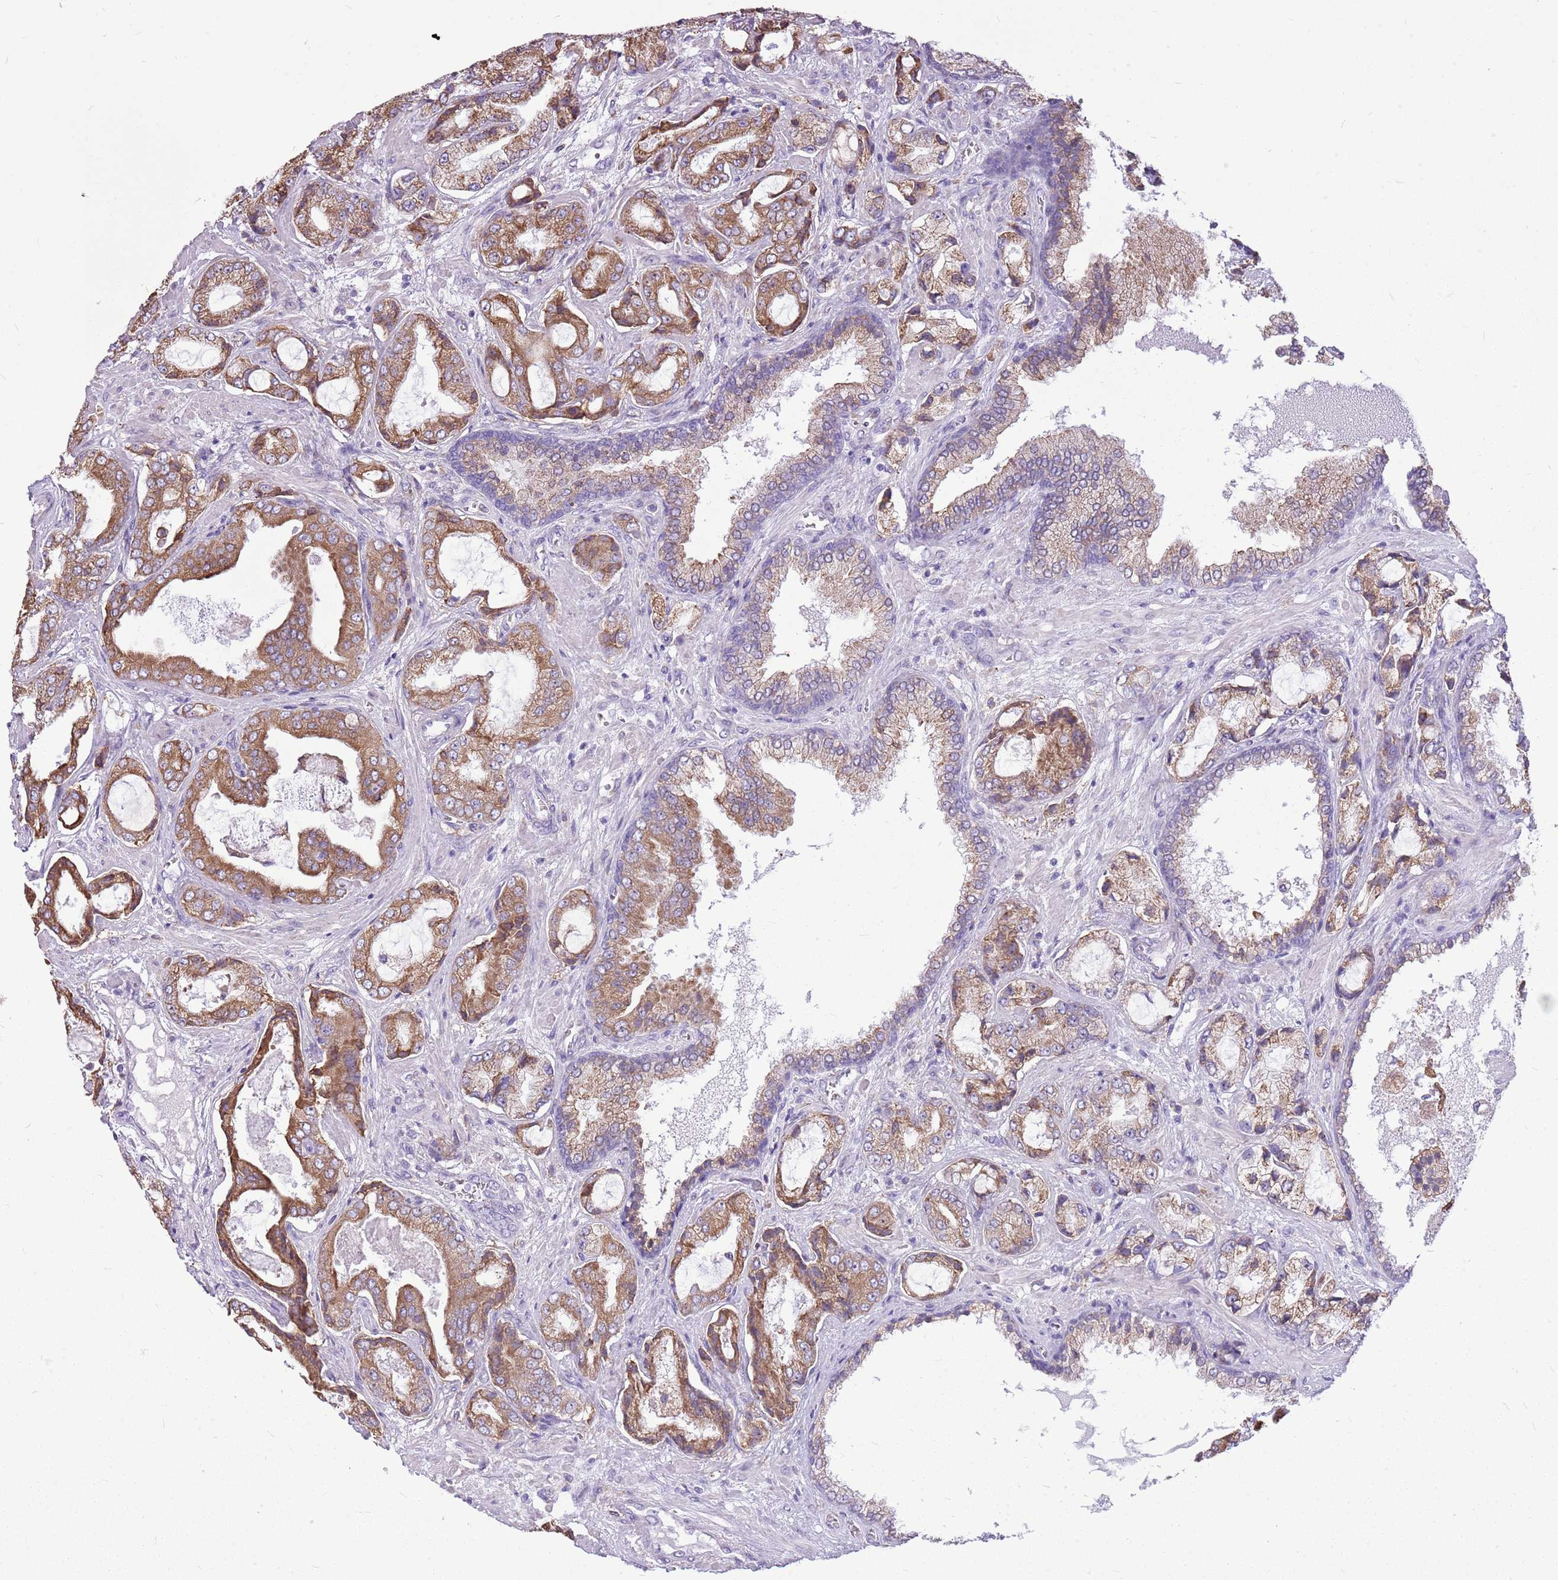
{"staining": {"intensity": "moderate", "quantity": ">75%", "location": "cytoplasmic/membranous"}, "tissue": "prostate cancer", "cell_type": "Tumor cells", "image_type": "cancer", "snomed": [{"axis": "morphology", "description": "Adenocarcinoma, High grade"}, {"axis": "topography", "description": "Prostate"}], "caption": "Immunohistochemistry (DAB (3,3'-diaminobenzidine)) staining of human prostate adenocarcinoma (high-grade) exhibits moderate cytoplasmic/membranous protein positivity in about >75% of tumor cells. (DAB = brown stain, brightfield microscopy at high magnification).", "gene": "KCTD19", "patient": {"sex": "male", "age": 68}}